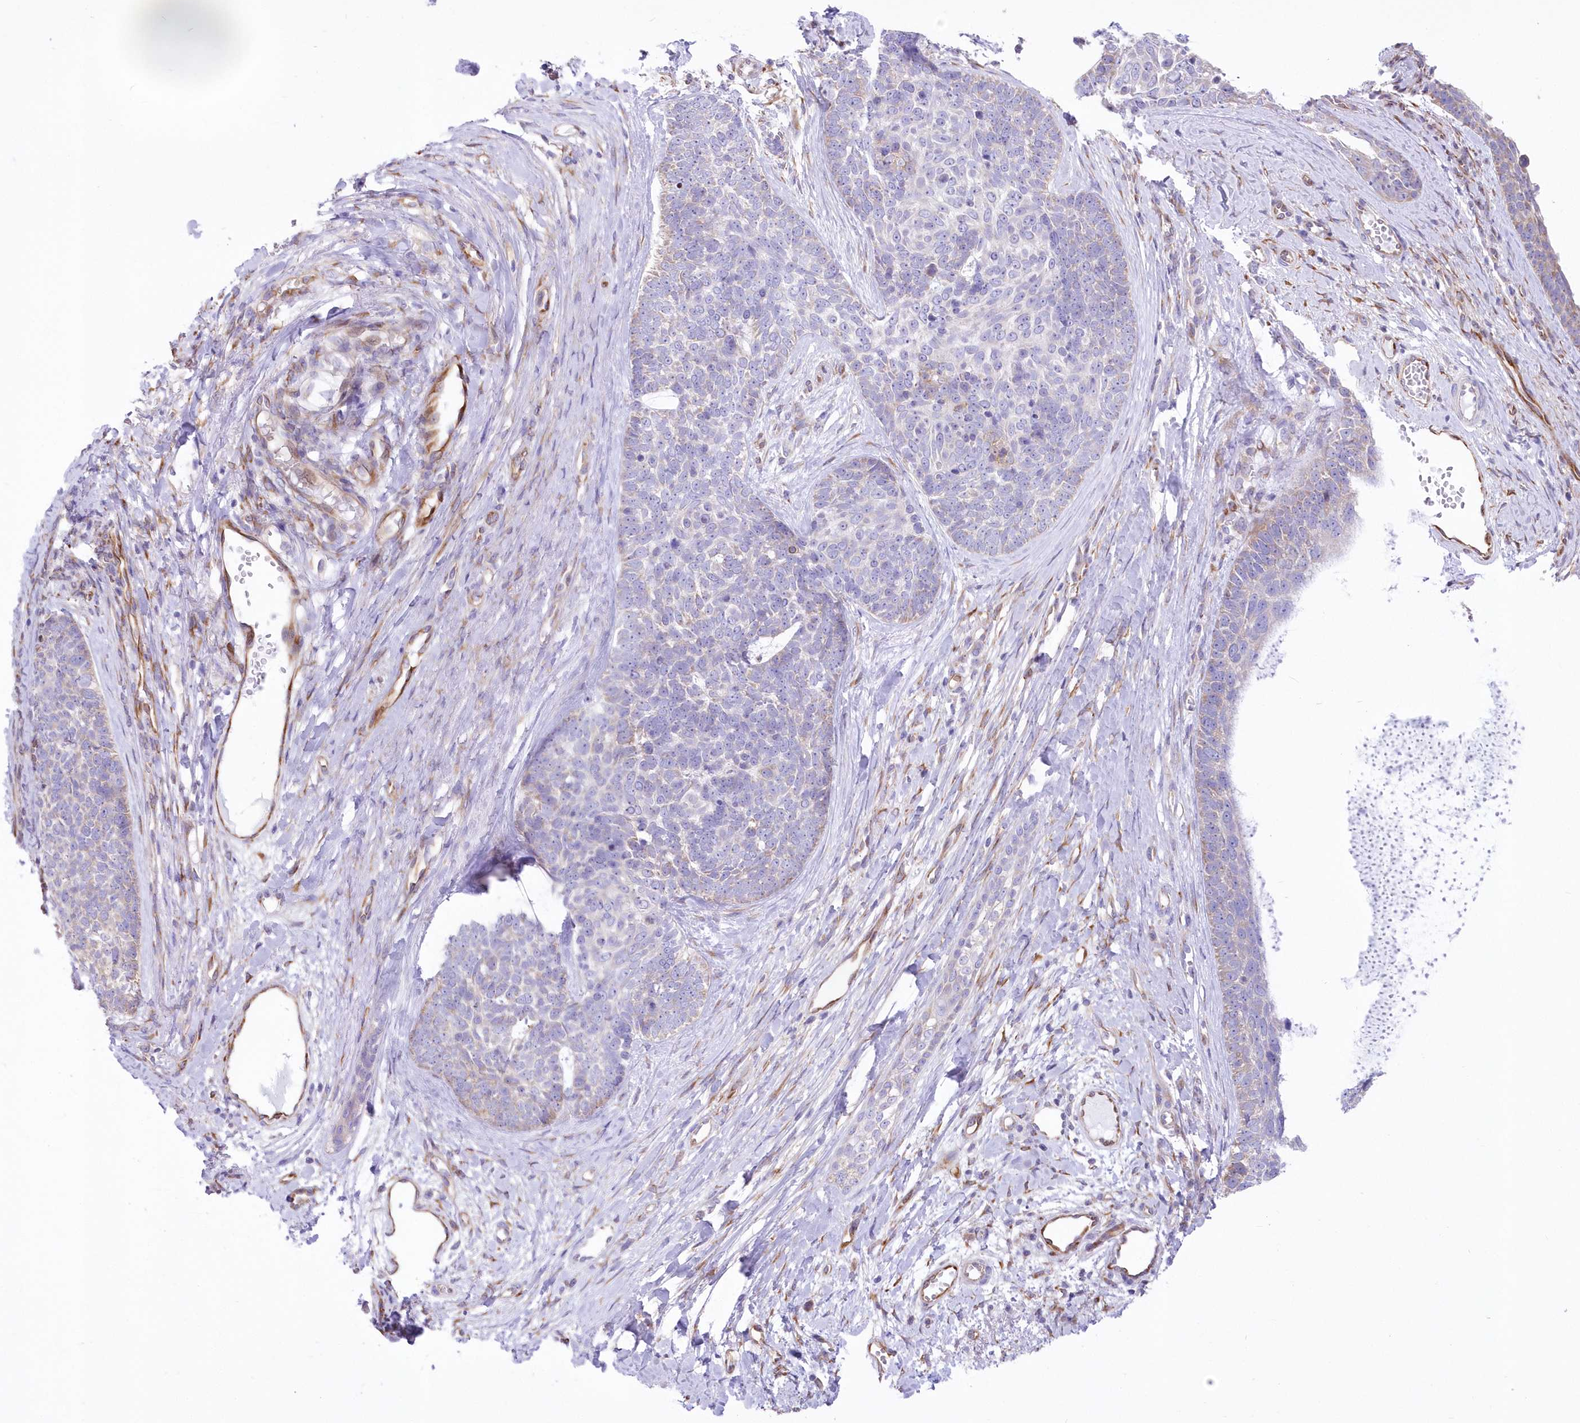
{"staining": {"intensity": "negative", "quantity": "none", "location": "none"}, "tissue": "skin cancer", "cell_type": "Tumor cells", "image_type": "cancer", "snomed": [{"axis": "morphology", "description": "Basal cell carcinoma"}, {"axis": "topography", "description": "Skin"}], "caption": "IHC photomicrograph of neoplastic tissue: human basal cell carcinoma (skin) stained with DAB (3,3'-diaminobenzidine) demonstrates no significant protein staining in tumor cells.", "gene": "YTHDC2", "patient": {"sex": "female", "age": 81}}